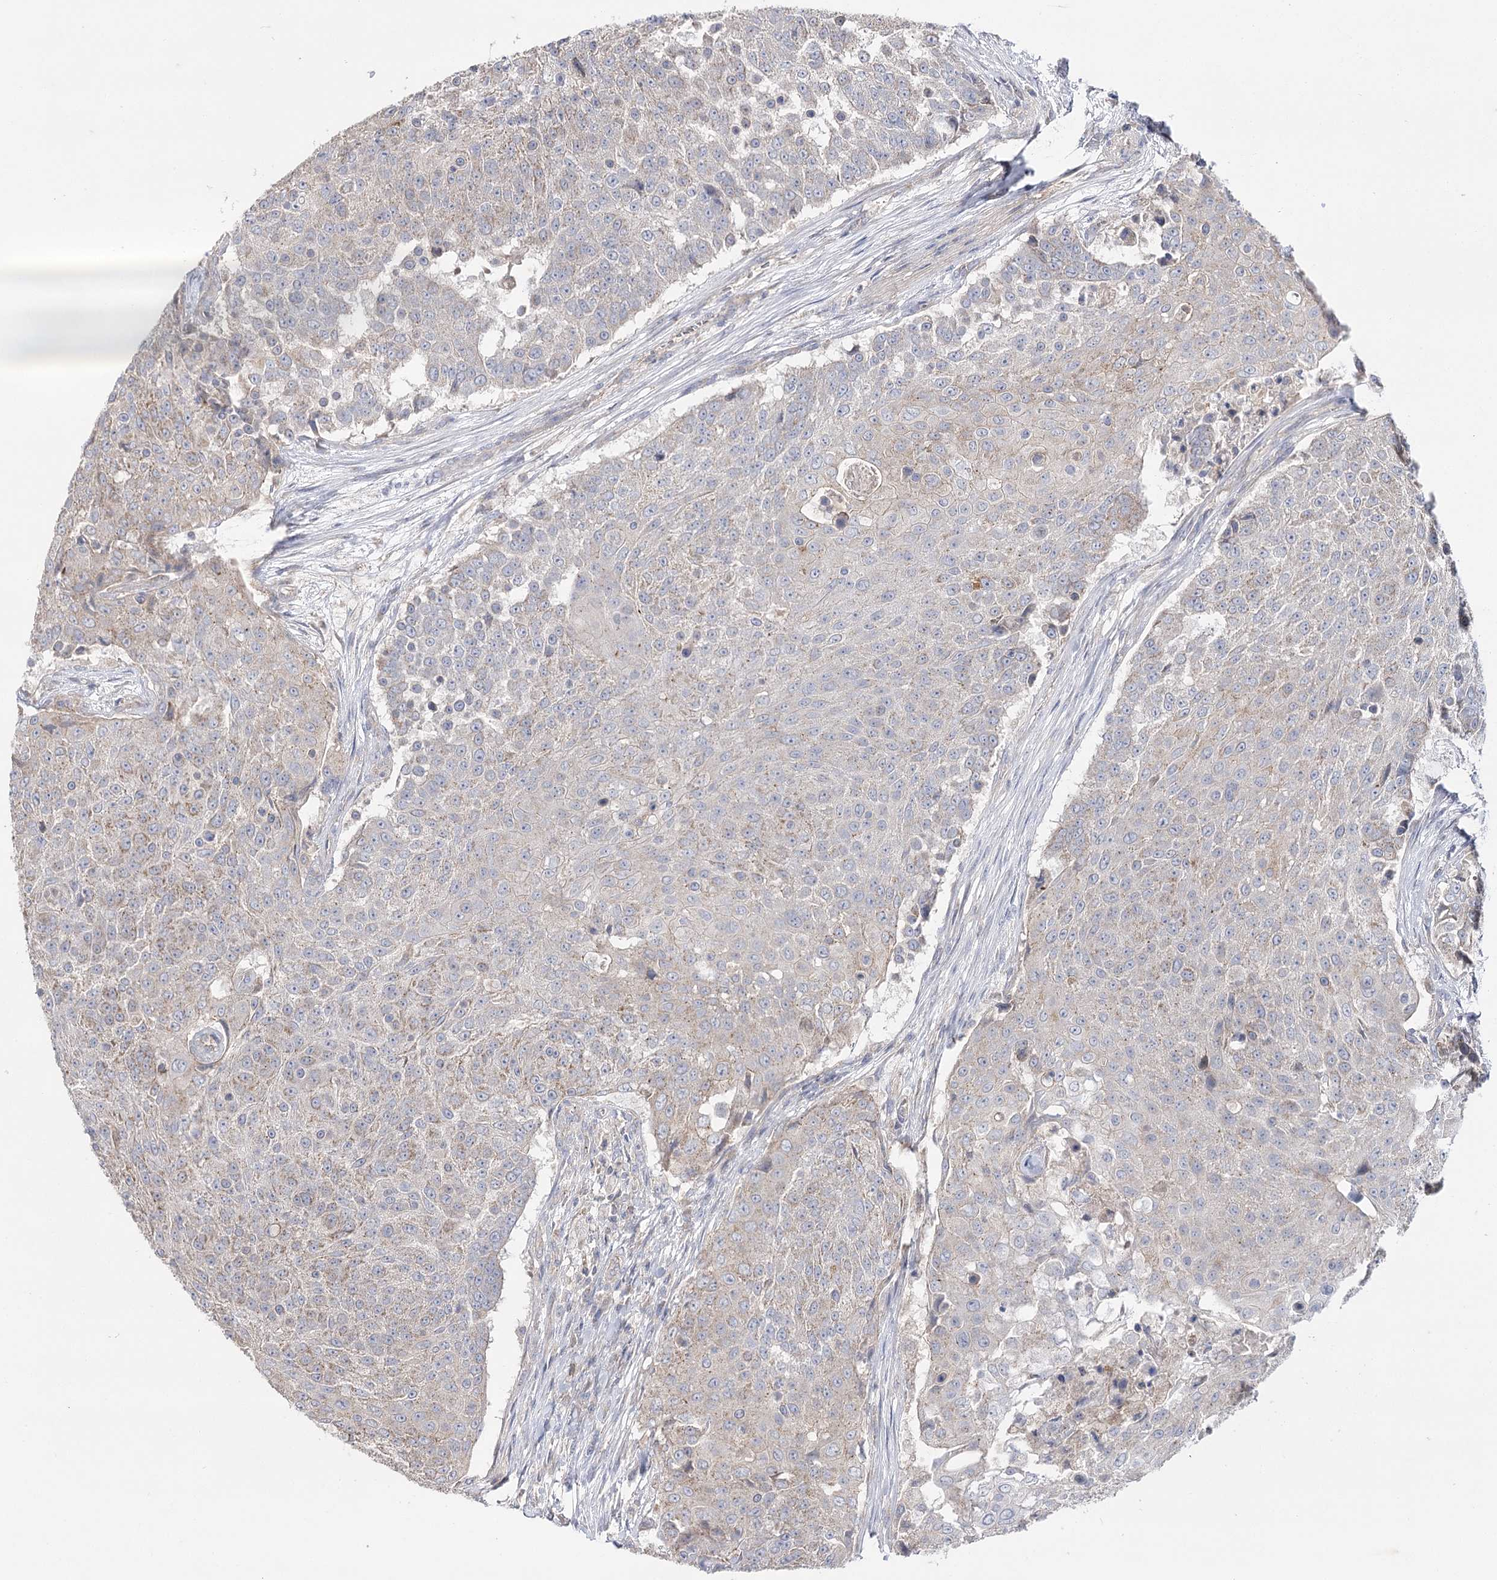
{"staining": {"intensity": "weak", "quantity": "<25%", "location": "cytoplasmic/membranous"}, "tissue": "urothelial cancer", "cell_type": "Tumor cells", "image_type": "cancer", "snomed": [{"axis": "morphology", "description": "Urothelial carcinoma, High grade"}, {"axis": "topography", "description": "Urinary bladder"}], "caption": "Immunohistochemistry histopathology image of neoplastic tissue: human high-grade urothelial carcinoma stained with DAB (3,3'-diaminobenzidine) demonstrates no significant protein expression in tumor cells.", "gene": "AURKC", "patient": {"sex": "female", "age": 63}}